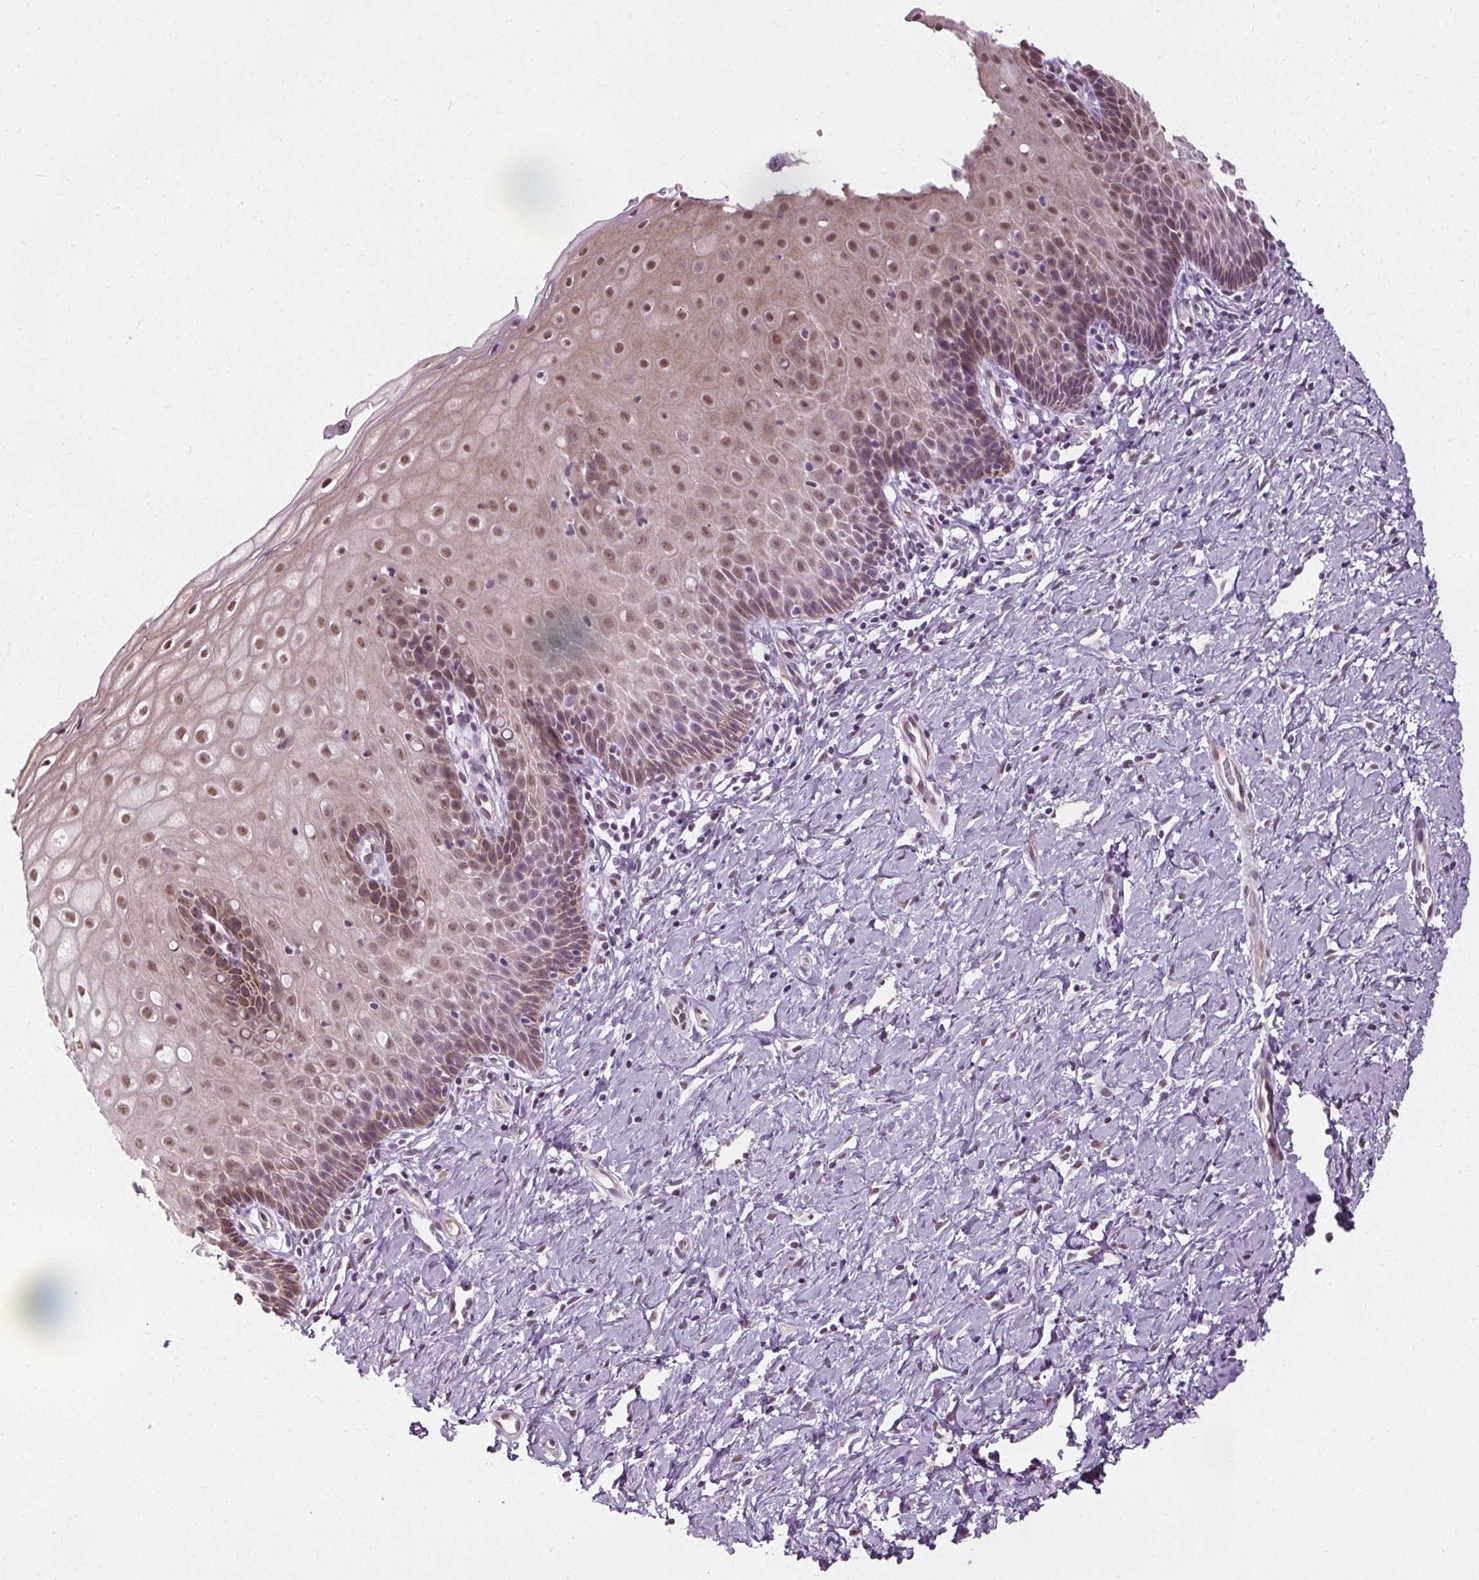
{"staining": {"intensity": "weak", "quantity": "<25%", "location": "cytoplasmic/membranous"}, "tissue": "cervix", "cell_type": "Glandular cells", "image_type": "normal", "snomed": [{"axis": "morphology", "description": "Normal tissue, NOS"}, {"axis": "topography", "description": "Cervix"}], "caption": "The immunohistochemistry photomicrograph has no significant positivity in glandular cells of cervix.", "gene": "CEBPA", "patient": {"sex": "female", "age": 37}}